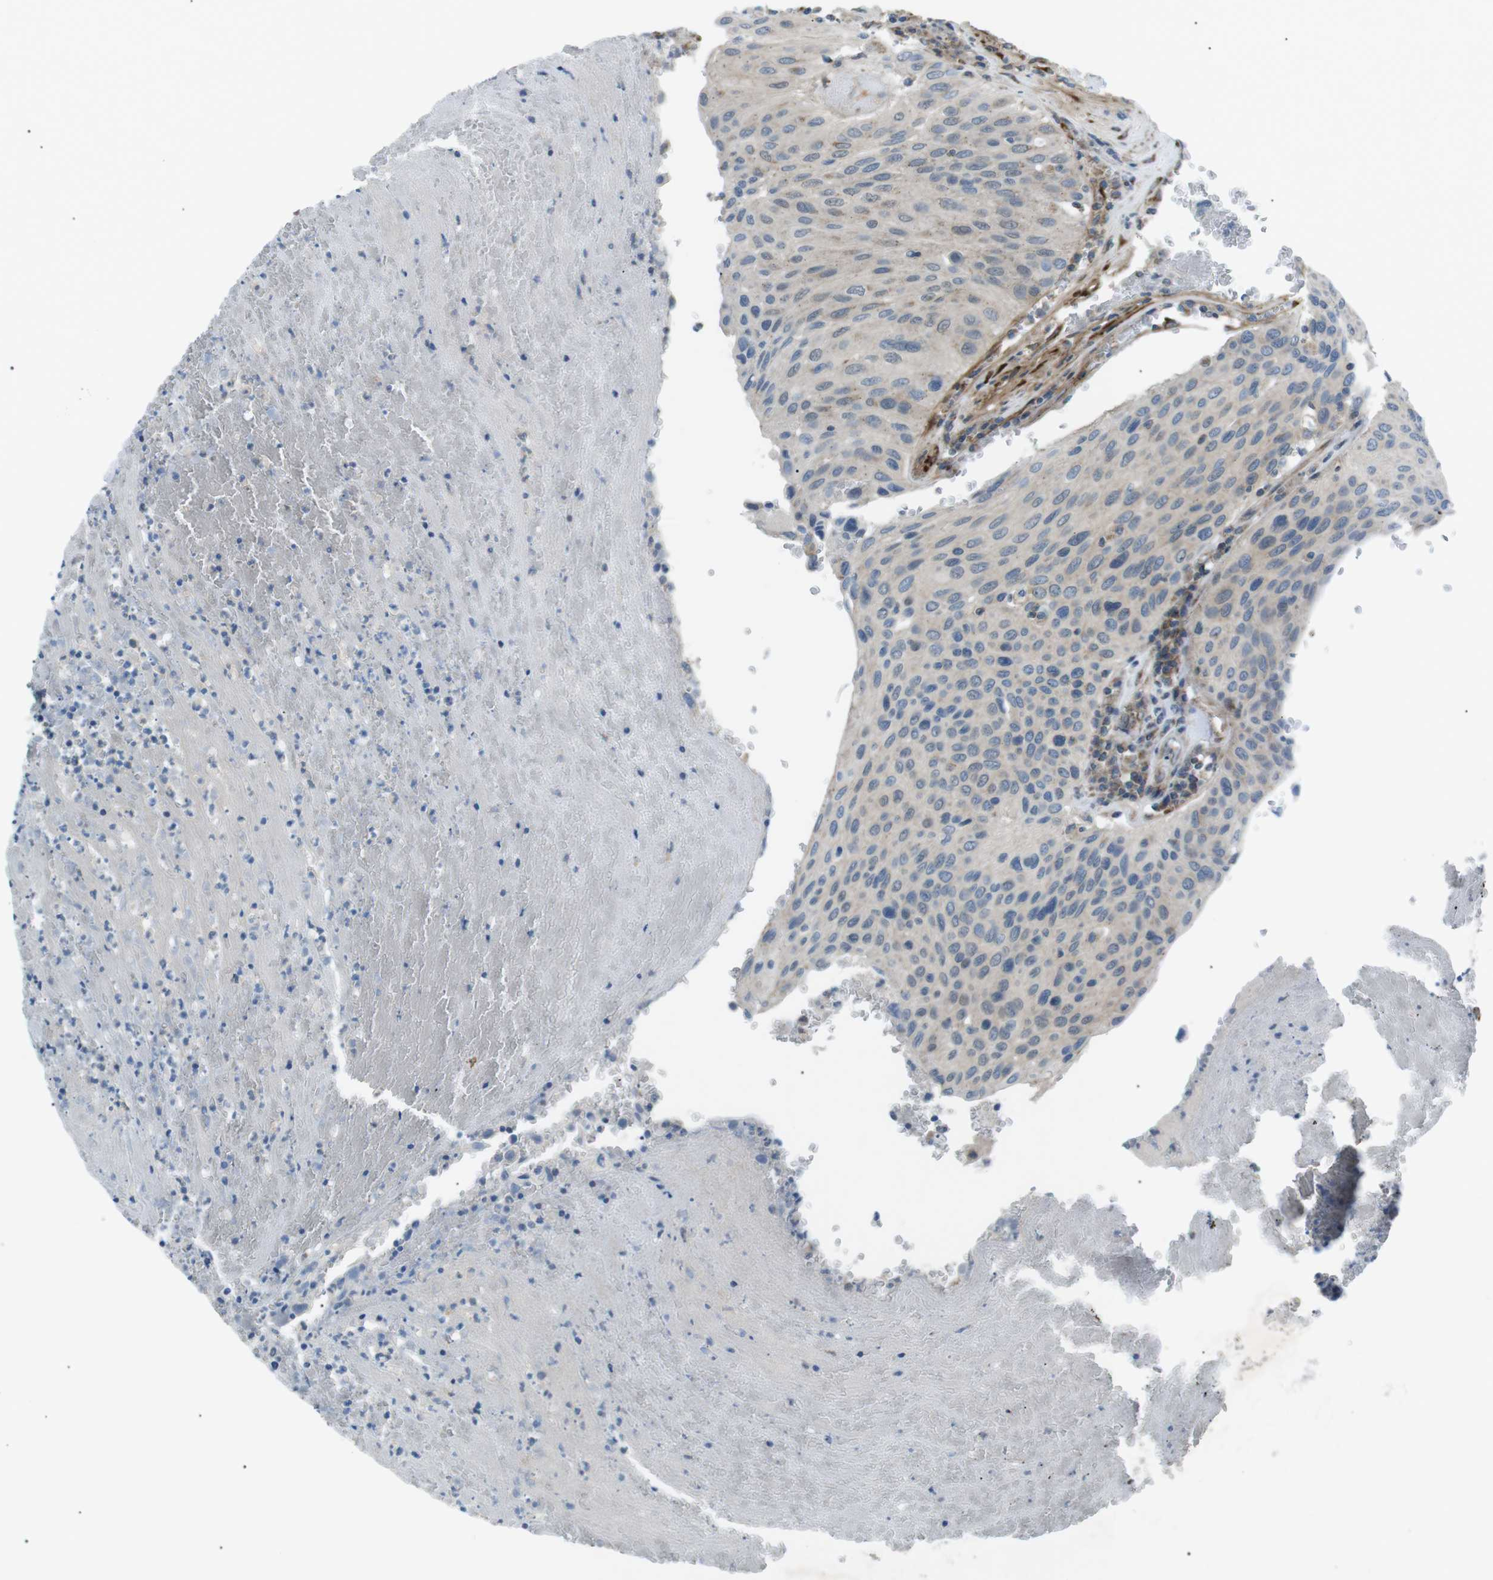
{"staining": {"intensity": "negative", "quantity": "none", "location": "none"}, "tissue": "urothelial cancer", "cell_type": "Tumor cells", "image_type": "cancer", "snomed": [{"axis": "morphology", "description": "Urothelial carcinoma, High grade"}, {"axis": "topography", "description": "Urinary bladder"}], "caption": "Immunohistochemical staining of human urothelial cancer demonstrates no significant positivity in tumor cells. (Stains: DAB IHC with hematoxylin counter stain, Microscopy: brightfield microscopy at high magnification).", "gene": "ARID5B", "patient": {"sex": "male", "age": 66}}